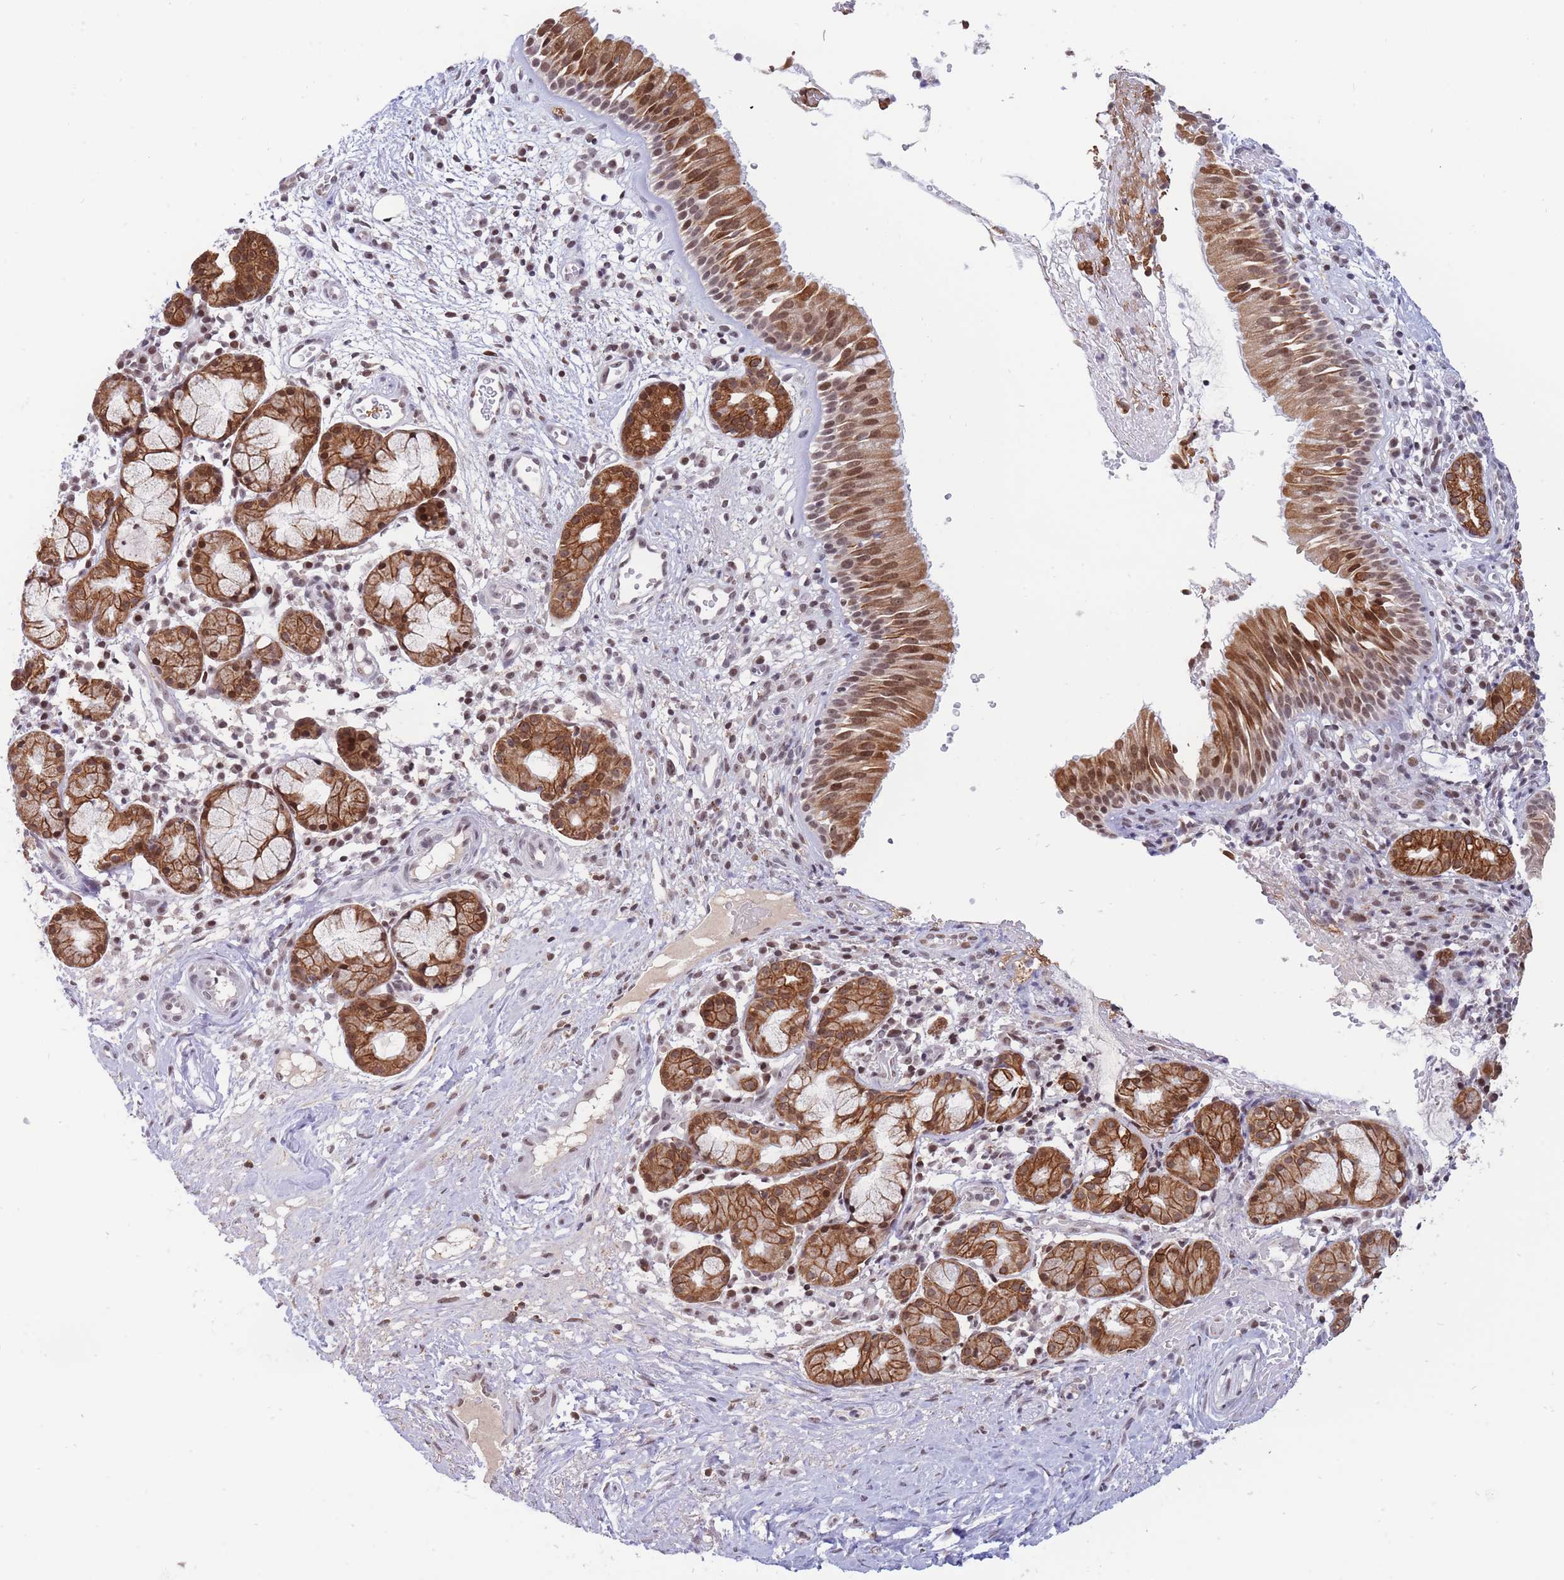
{"staining": {"intensity": "moderate", "quantity": ">75%", "location": "cytoplasmic/membranous,nuclear"}, "tissue": "nasopharynx", "cell_type": "Respiratory epithelial cells", "image_type": "normal", "snomed": [{"axis": "morphology", "description": "Normal tissue, NOS"}, {"axis": "topography", "description": "Nasopharynx"}], "caption": "IHC image of normal nasopharynx stained for a protein (brown), which shows medium levels of moderate cytoplasmic/membranous,nuclear staining in about >75% of respiratory epithelial cells.", "gene": "TARBP2", "patient": {"sex": "male", "age": 65}}